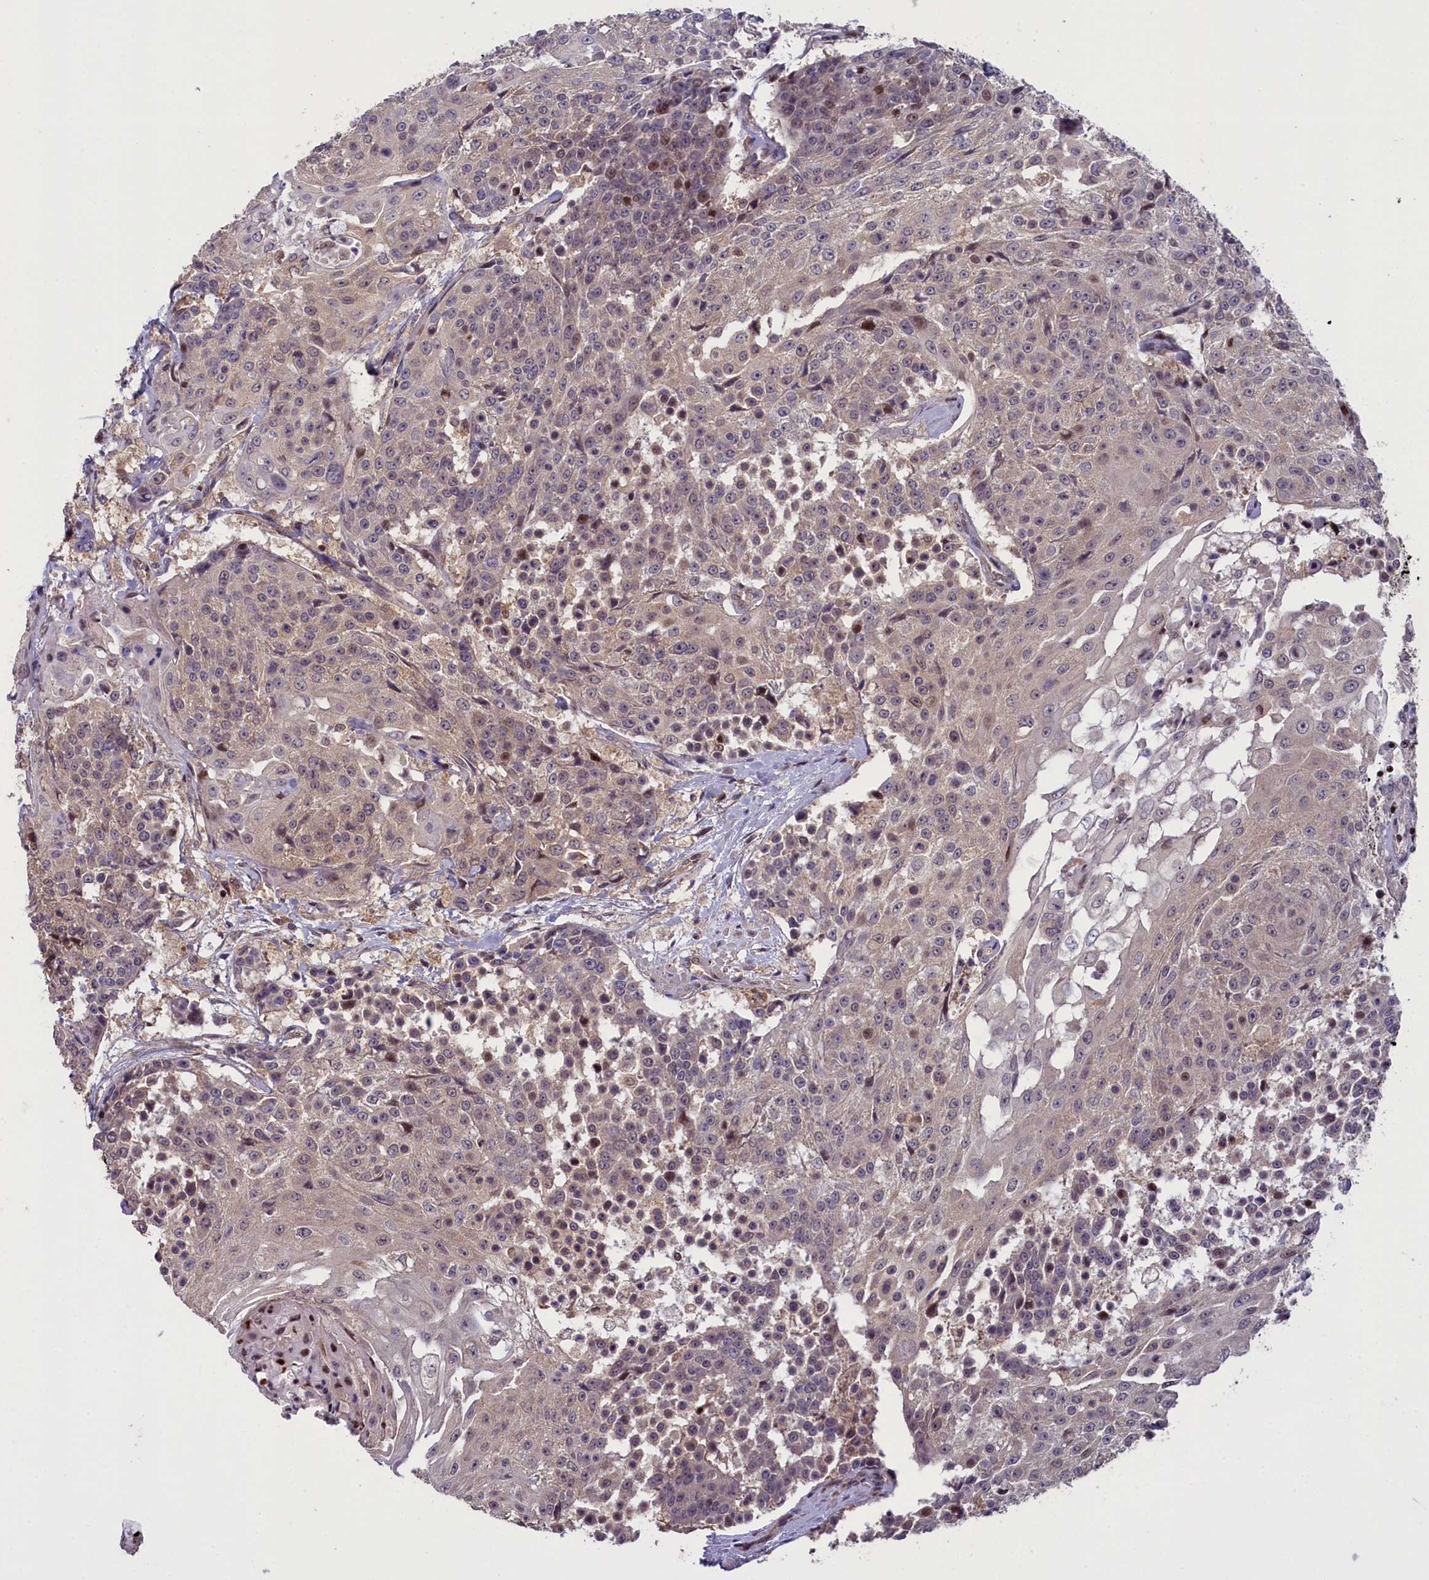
{"staining": {"intensity": "weak", "quantity": "<25%", "location": "nuclear"}, "tissue": "urothelial cancer", "cell_type": "Tumor cells", "image_type": "cancer", "snomed": [{"axis": "morphology", "description": "Urothelial carcinoma, High grade"}, {"axis": "topography", "description": "Urinary bladder"}], "caption": "Immunohistochemistry of urothelial carcinoma (high-grade) shows no positivity in tumor cells.", "gene": "NUBP1", "patient": {"sex": "female", "age": 63}}